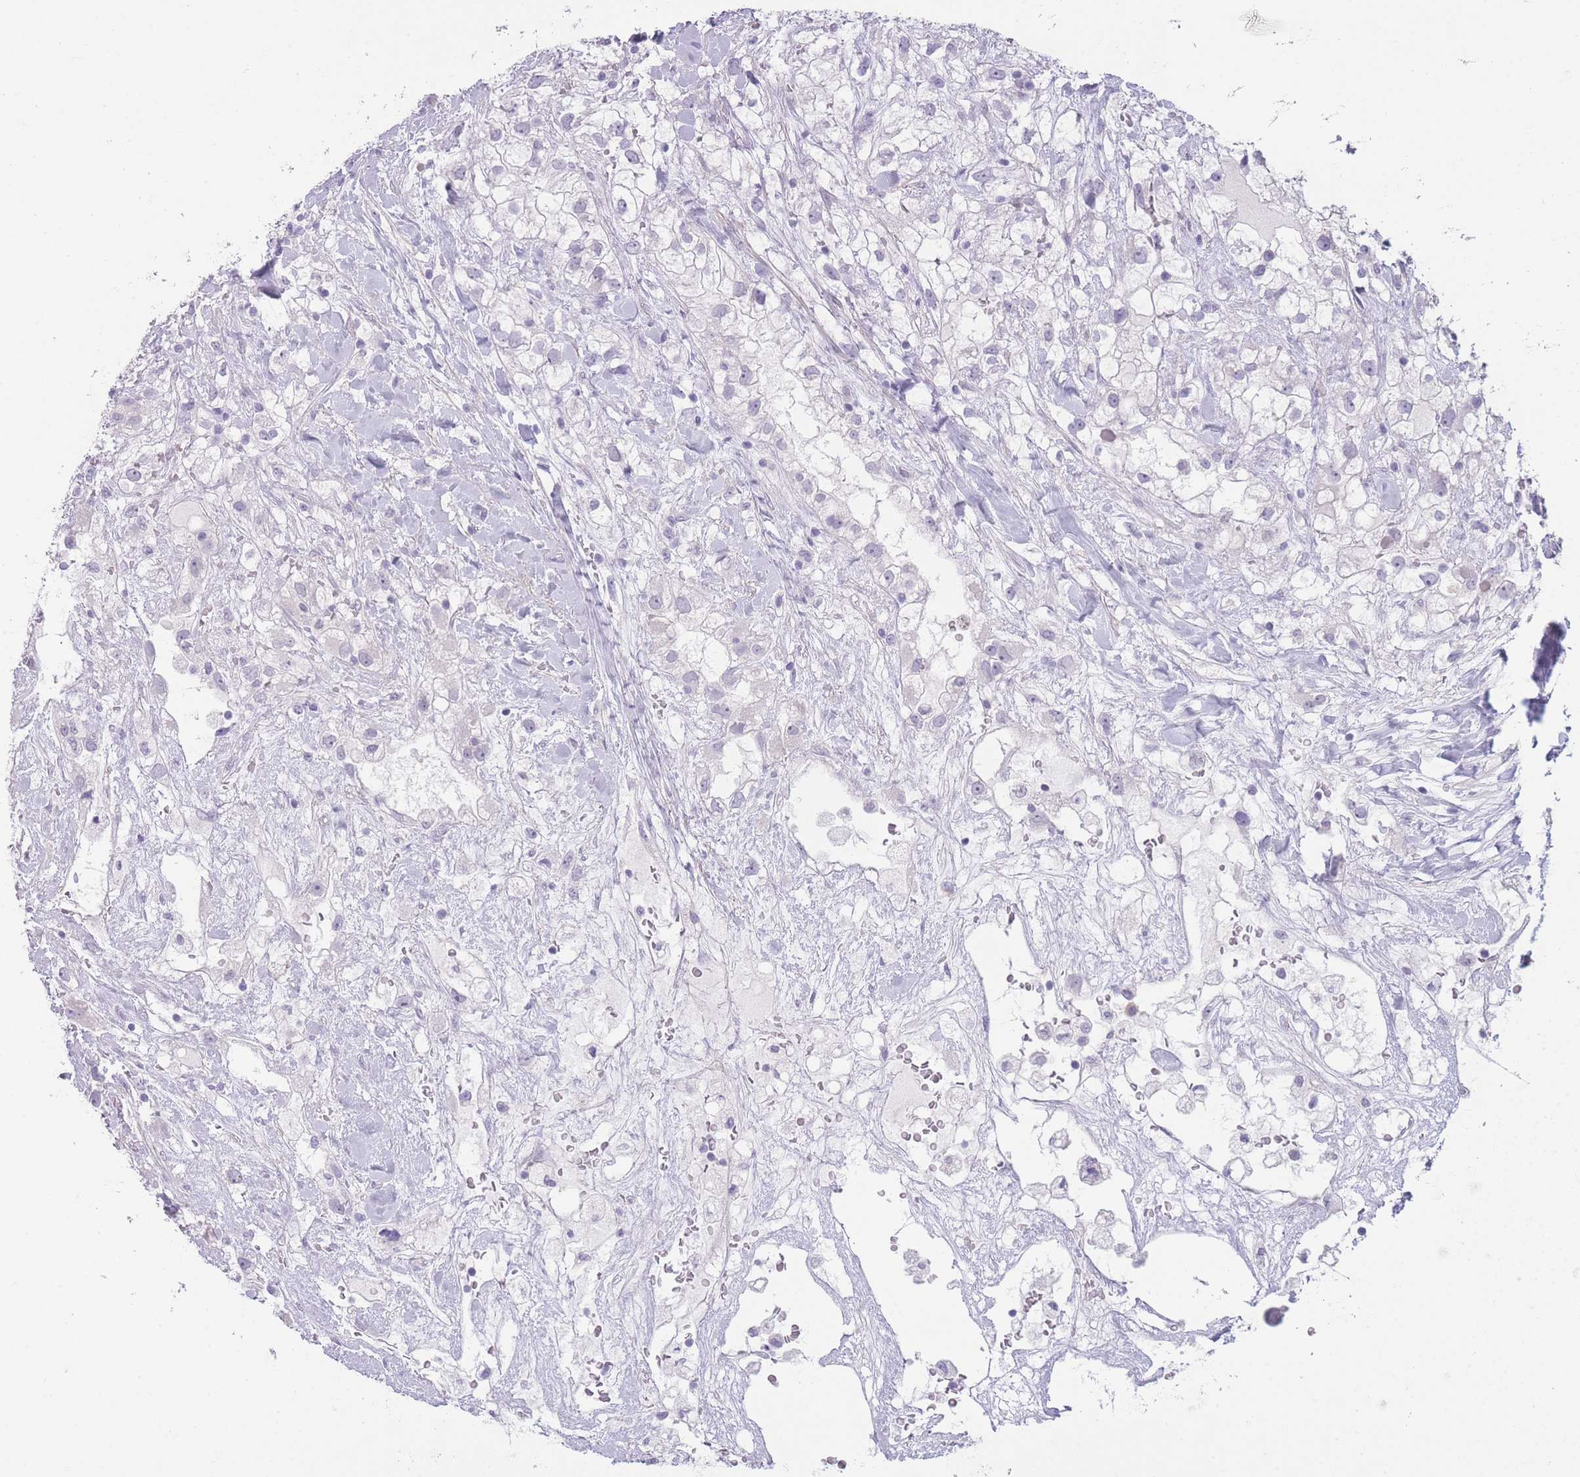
{"staining": {"intensity": "negative", "quantity": "none", "location": "none"}, "tissue": "renal cancer", "cell_type": "Tumor cells", "image_type": "cancer", "snomed": [{"axis": "morphology", "description": "Adenocarcinoma, NOS"}, {"axis": "topography", "description": "Kidney"}], "caption": "This is a histopathology image of IHC staining of adenocarcinoma (renal), which shows no staining in tumor cells.", "gene": "DCANP1", "patient": {"sex": "male", "age": 59}}